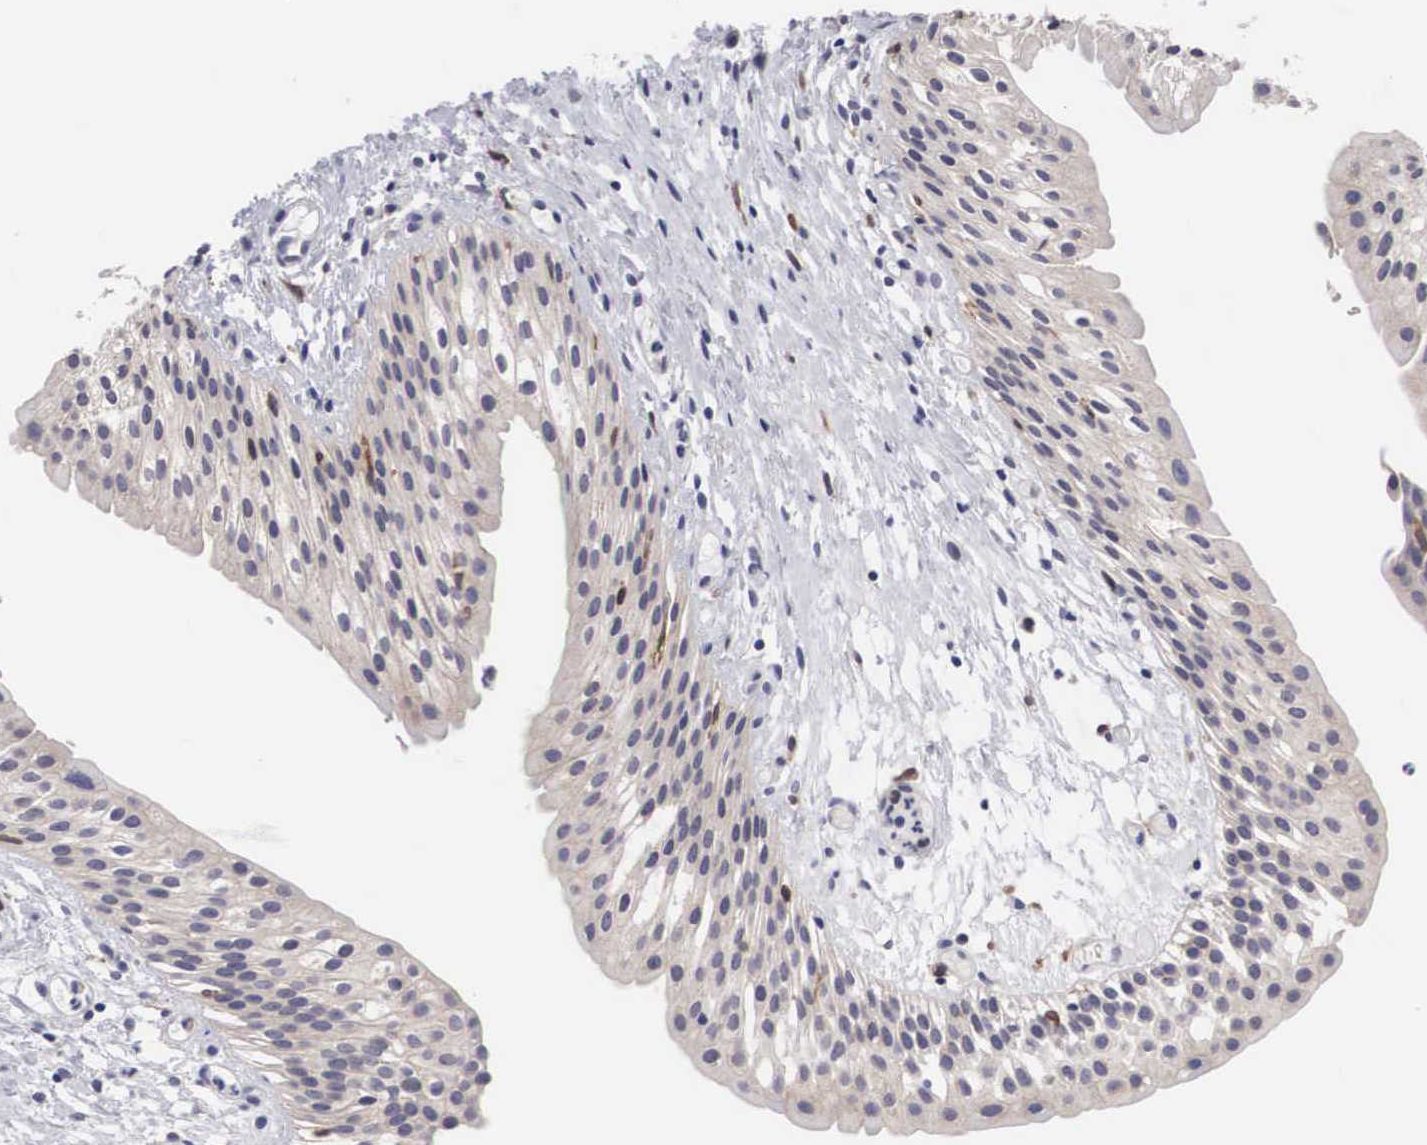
{"staining": {"intensity": "weak", "quantity": "25%-75%", "location": "cytoplasmic/membranous"}, "tissue": "urinary bladder", "cell_type": "Urothelial cells", "image_type": "normal", "snomed": [{"axis": "morphology", "description": "Normal tissue, NOS"}, {"axis": "topography", "description": "Urinary bladder"}], "caption": "Immunohistochemical staining of unremarkable urinary bladder displays weak cytoplasmic/membranous protein positivity in approximately 25%-75% of urothelial cells.", "gene": "HMOX1", "patient": {"sex": "male", "age": 48}}